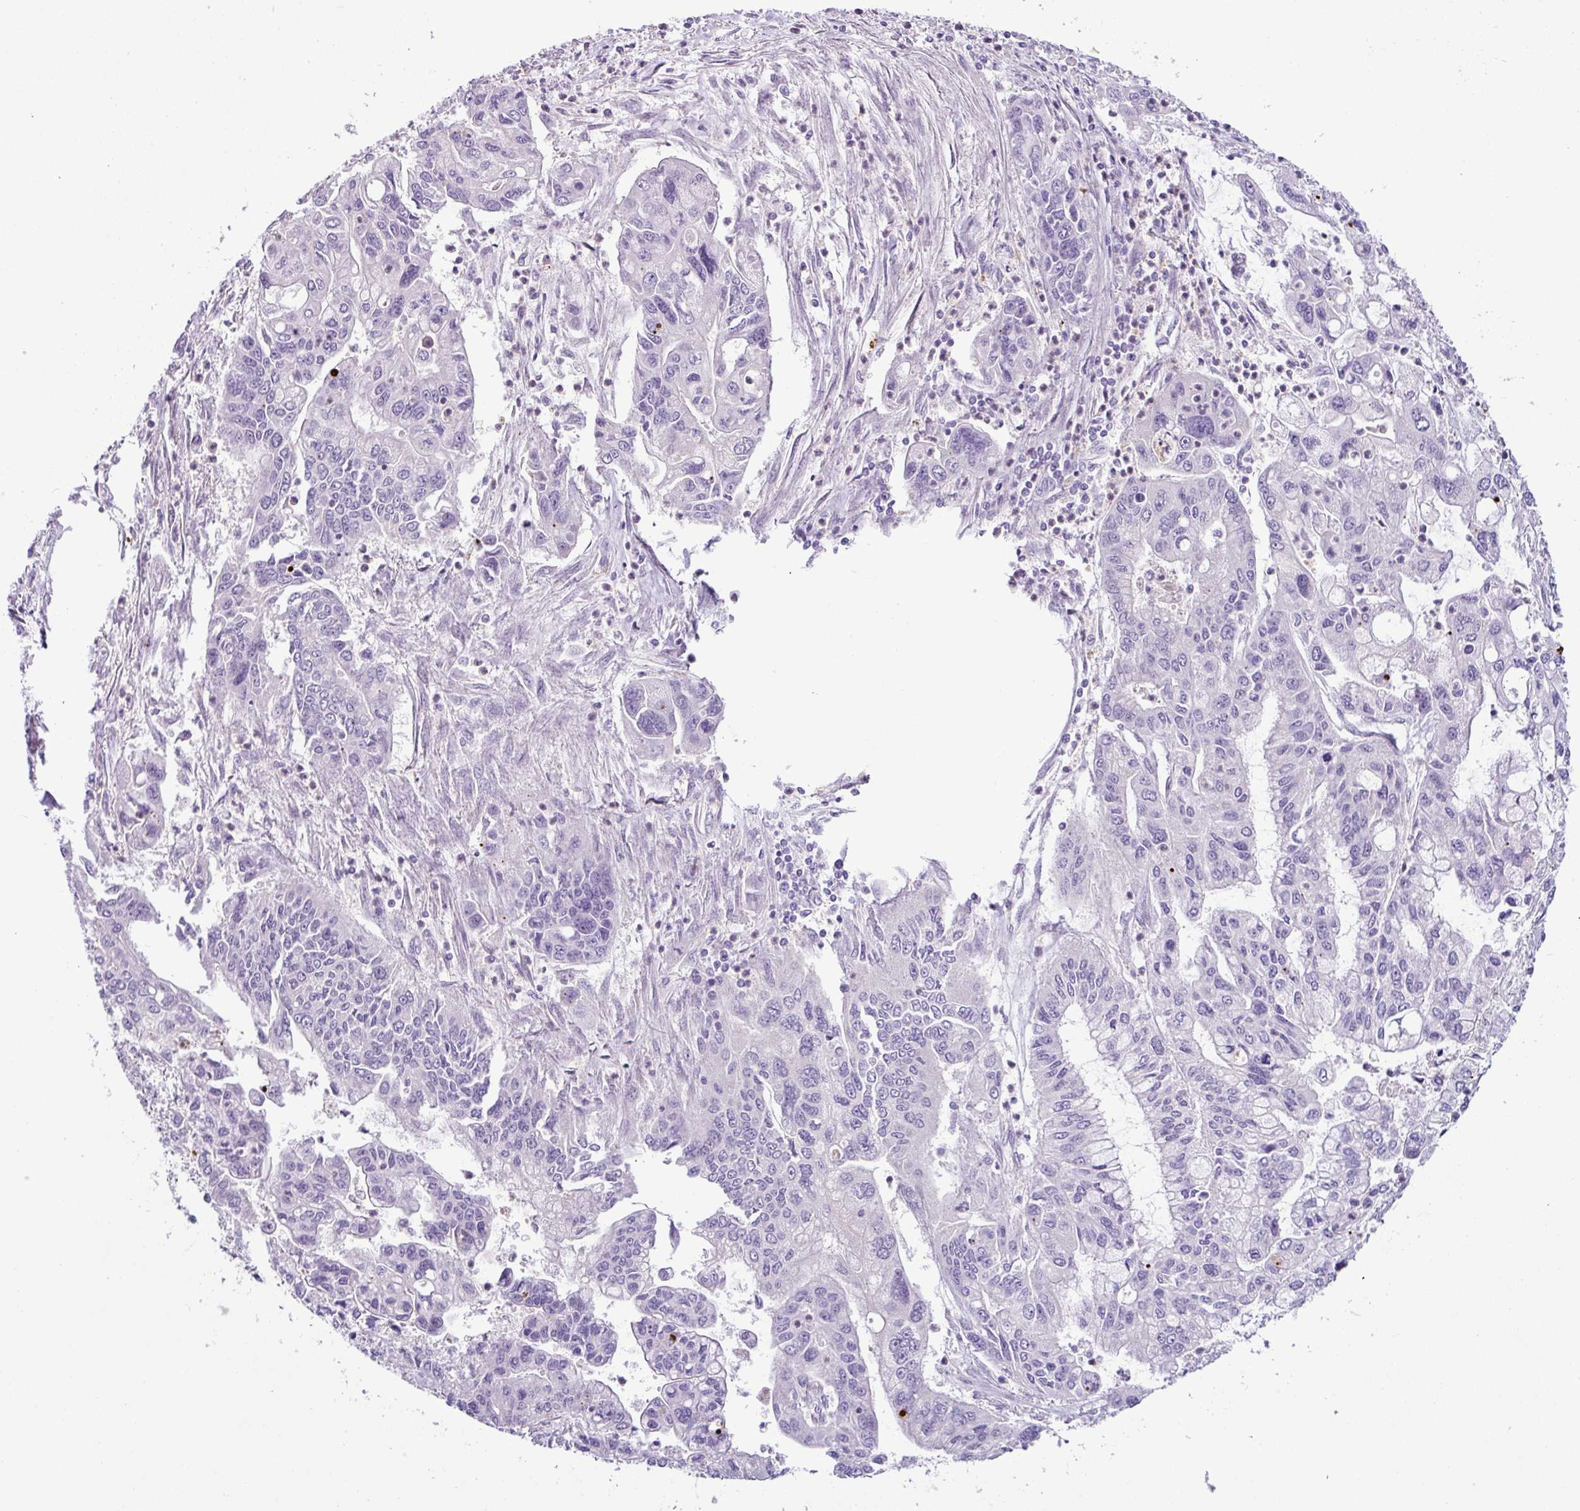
{"staining": {"intensity": "negative", "quantity": "none", "location": "none"}, "tissue": "pancreatic cancer", "cell_type": "Tumor cells", "image_type": "cancer", "snomed": [{"axis": "morphology", "description": "Adenocarcinoma, NOS"}, {"axis": "topography", "description": "Pancreas"}], "caption": "Tumor cells are negative for brown protein staining in pancreatic cancer (adenocarcinoma).", "gene": "HMCN2", "patient": {"sex": "male", "age": 62}}